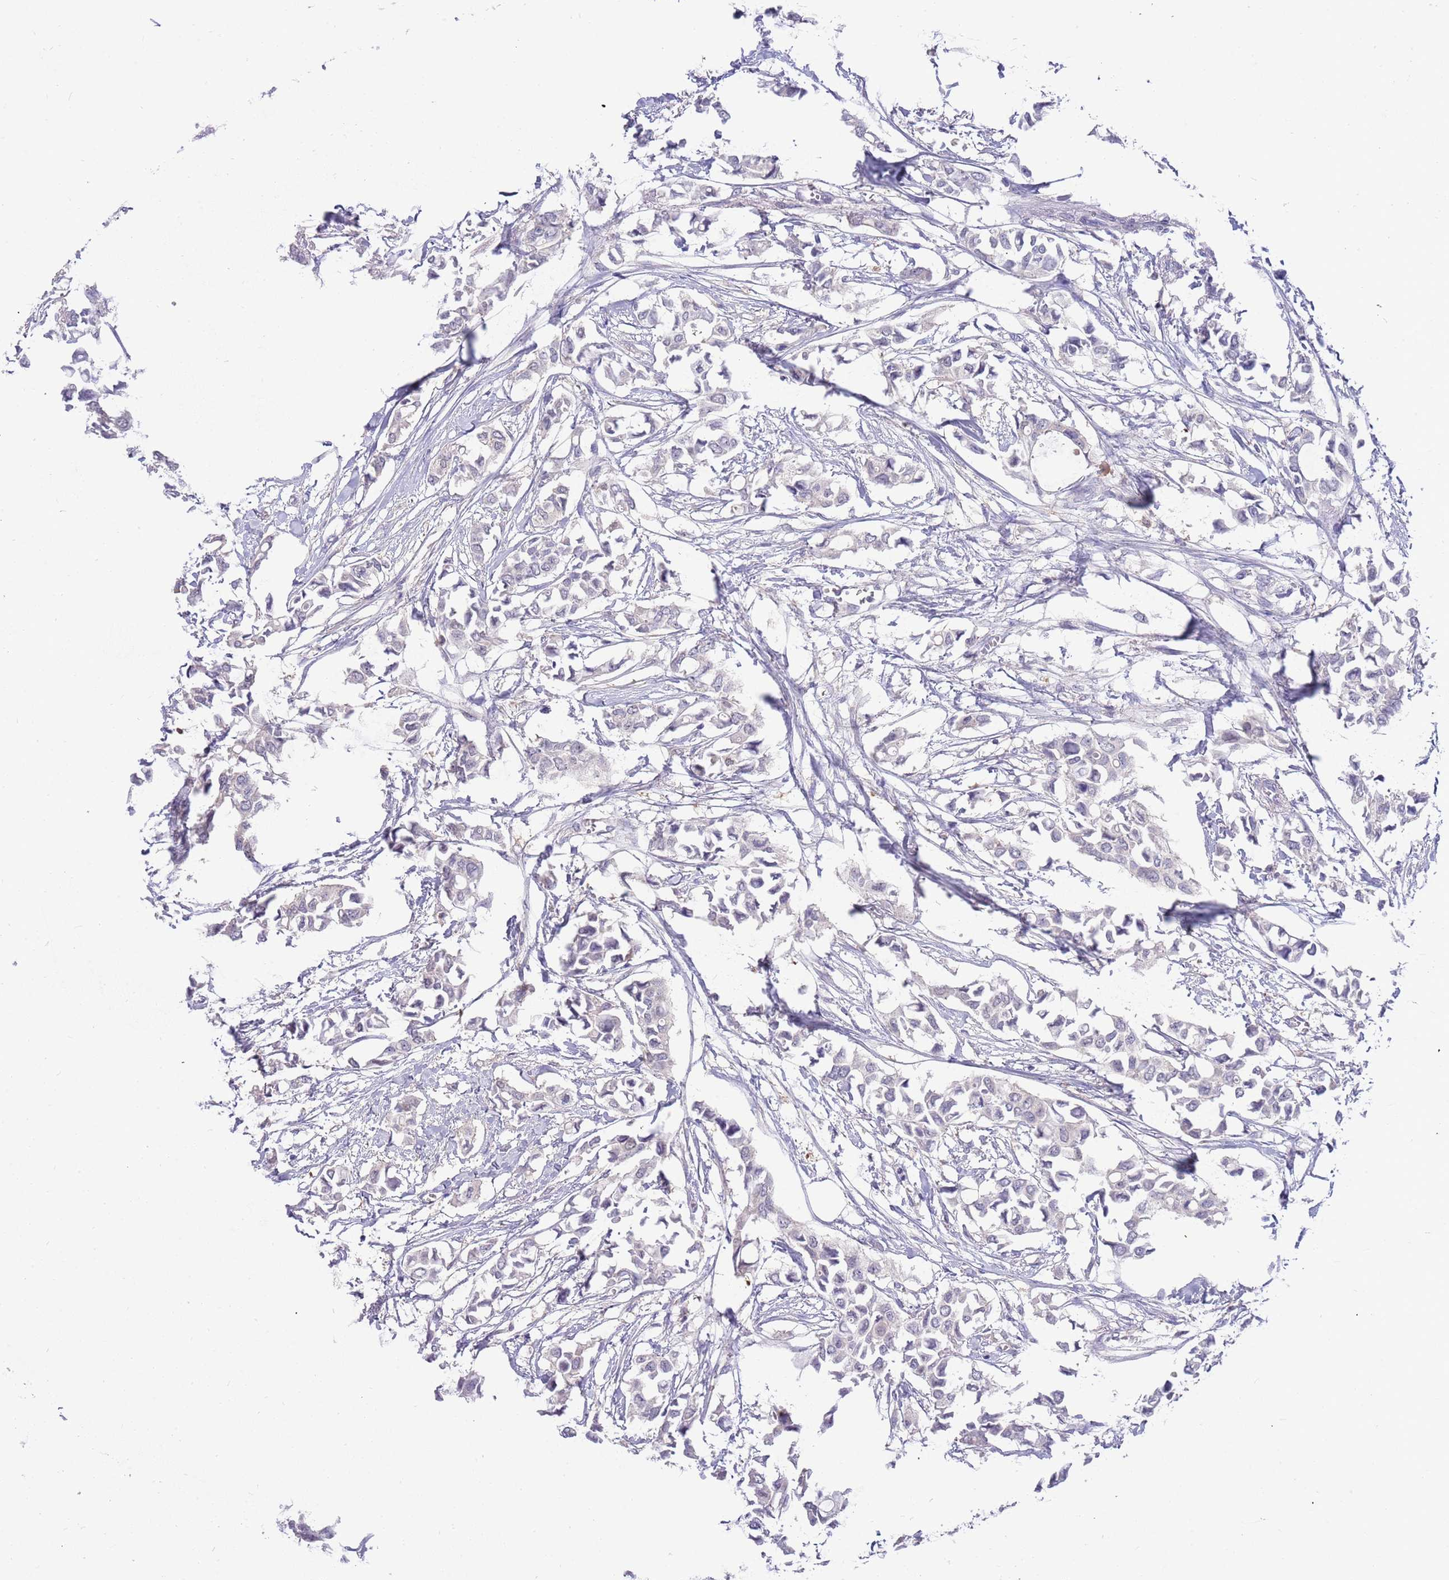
{"staining": {"intensity": "negative", "quantity": "none", "location": "none"}, "tissue": "breast cancer", "cell_type": "Tumor cells", "image_type": "cancer", "snomed": [{"axis": "morphology", "description": "Duct carcinoma"}, {"axis": "topography", "description": "Breast"}], "caption": "Tumor cells are negative for brown protein staining in breast cancer.", "gene": "AP5S1", "patient": {"sex": "female", "age": 41}}